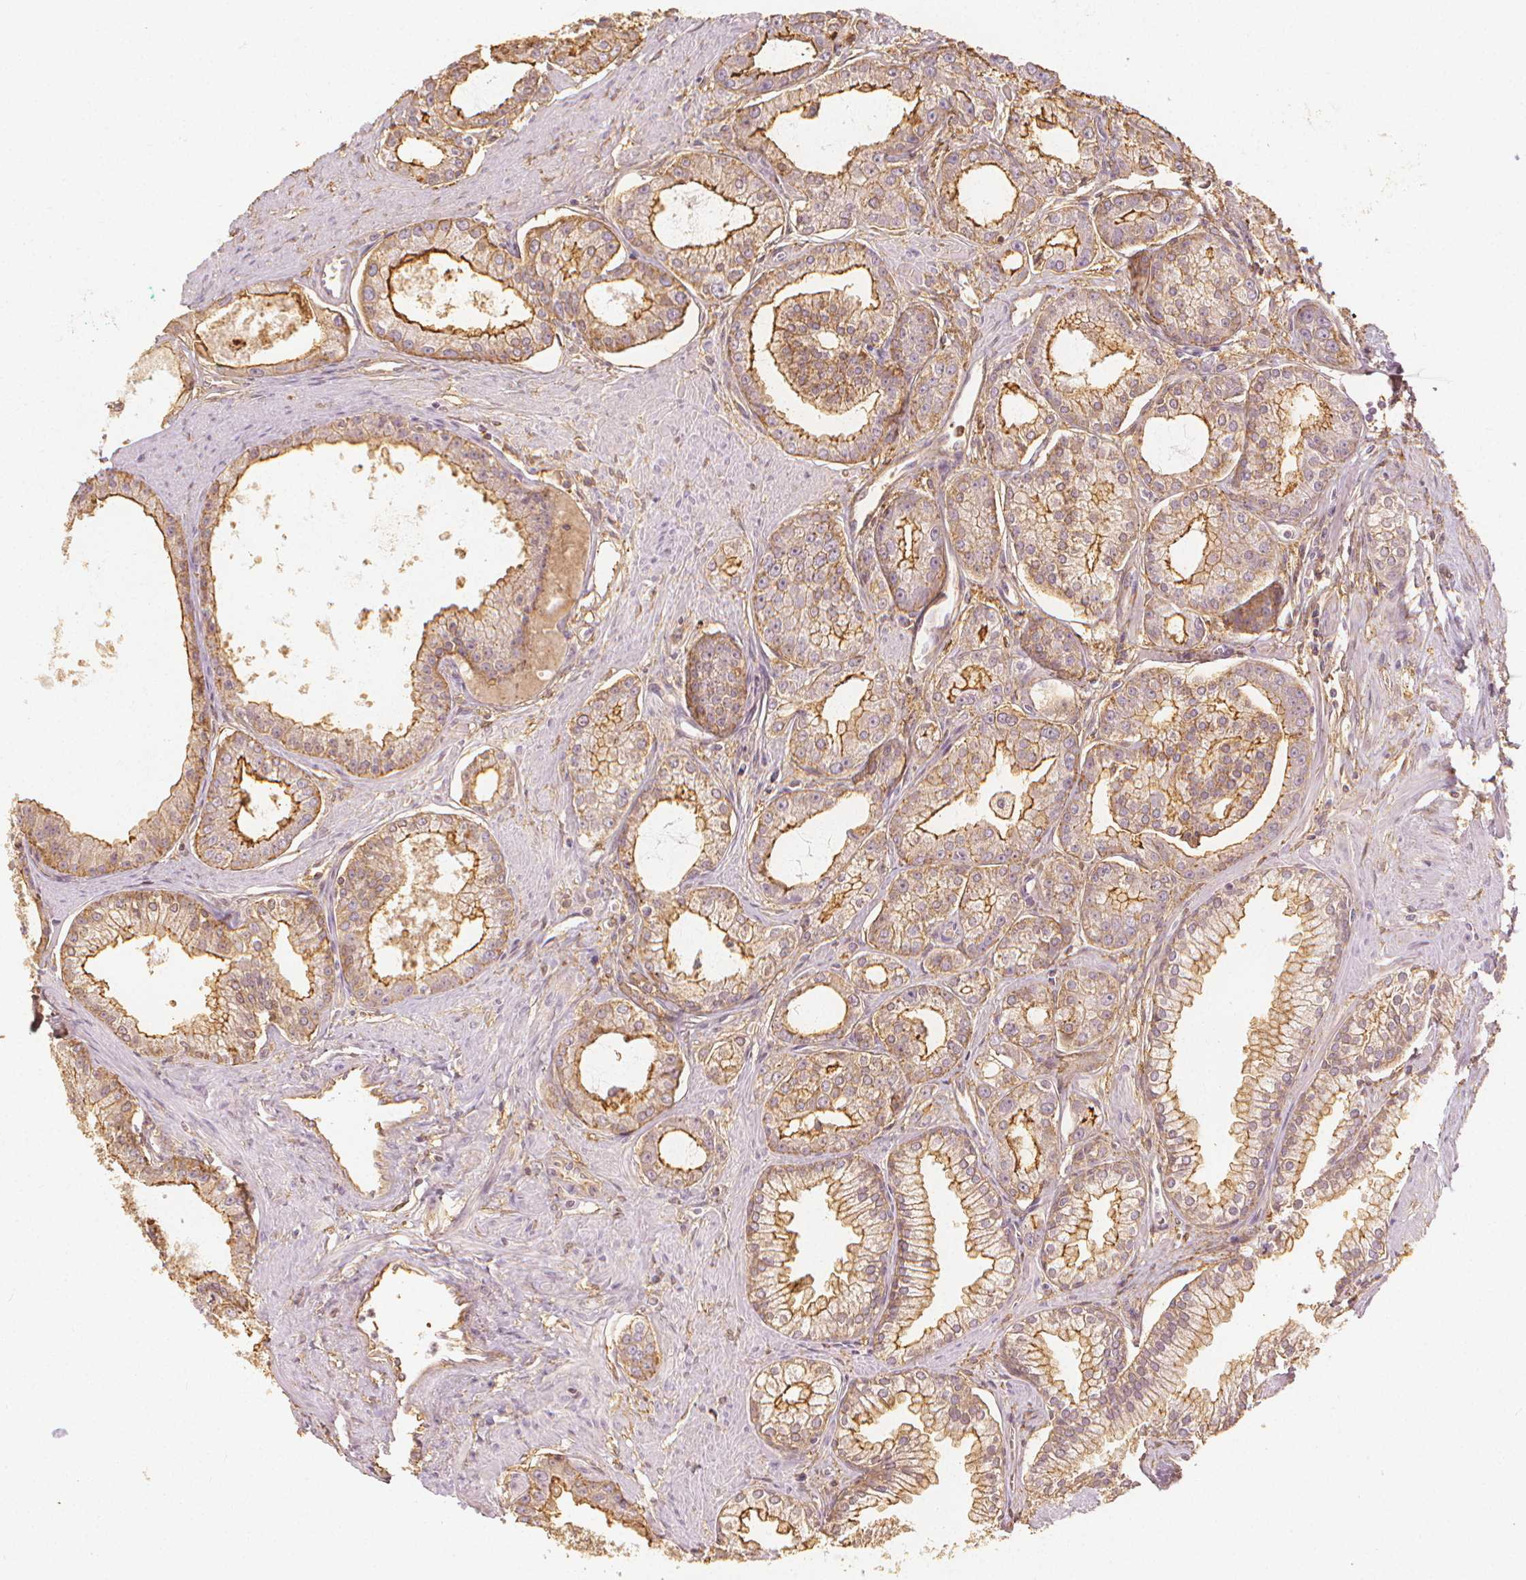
{"staining": {"intensity": "weak", "quantity": ">75%", "location": "cytoplasmic/membranous"}, "tissue": "prostate cancer", "cell_type": "Tumor cells", "image_type": "cancer", "snomed": [{"axis": "morphology", "description": "Adenocarcinoma, NOS"}, {"axis": "topography", "description": "Prostate"}], "caption": "An immunohistochemistry (IHC) image of neoplastic tissue is shown. Protein staining in brown shows weak cytoplasmic/membranous positivity in prostate adenocarcinoma within tumor cells.", "gene": "ARHGAP26", "patient": {"sex": "male", "age": 71}}